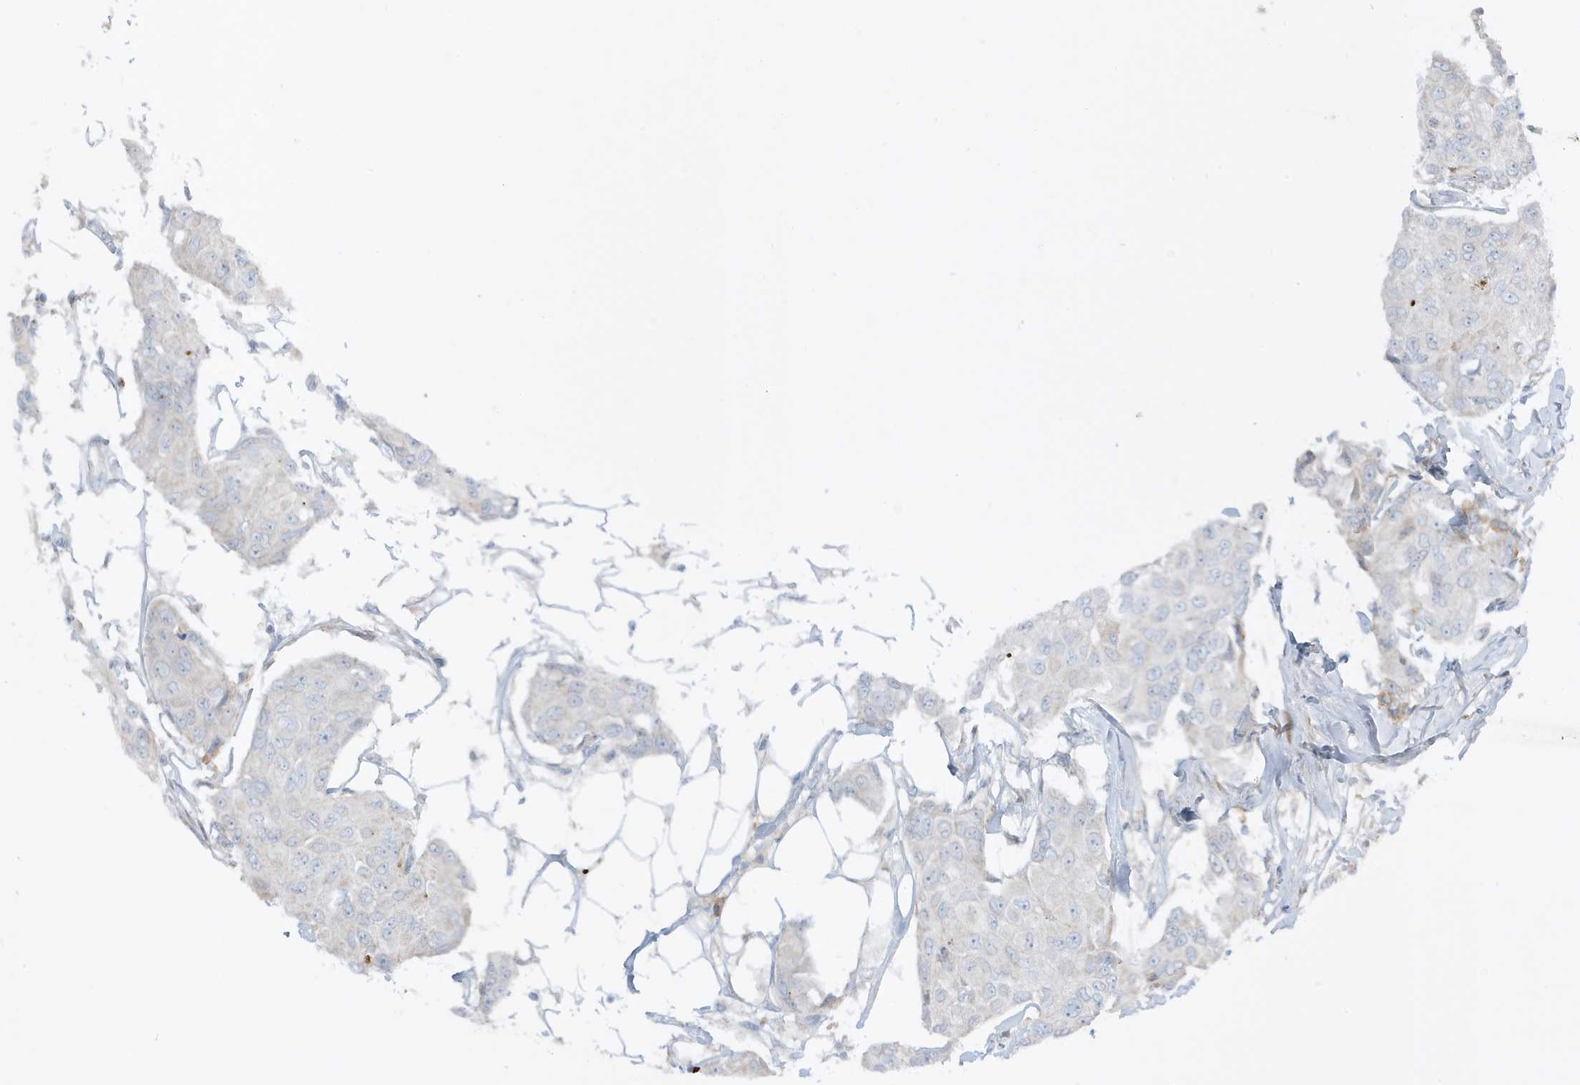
{"staining": {"intensity": "negative", "quantity": "none", "location": "none"}, "tissue": "breast cancer", "cell_type": "Tumor cells", "image_type": "cancer", "snomed": [{"axis": "morphology", "description": "Duct carcinoma"}, {"axis": "topography", "description": "Breast"}], "caption": "This is an IHC image of human breast cancer (invasive ductal carcinoma). There is no staining in tumor cells.", "gene": "FNDC1", "patient": {"sex": "female", "age": 80}}